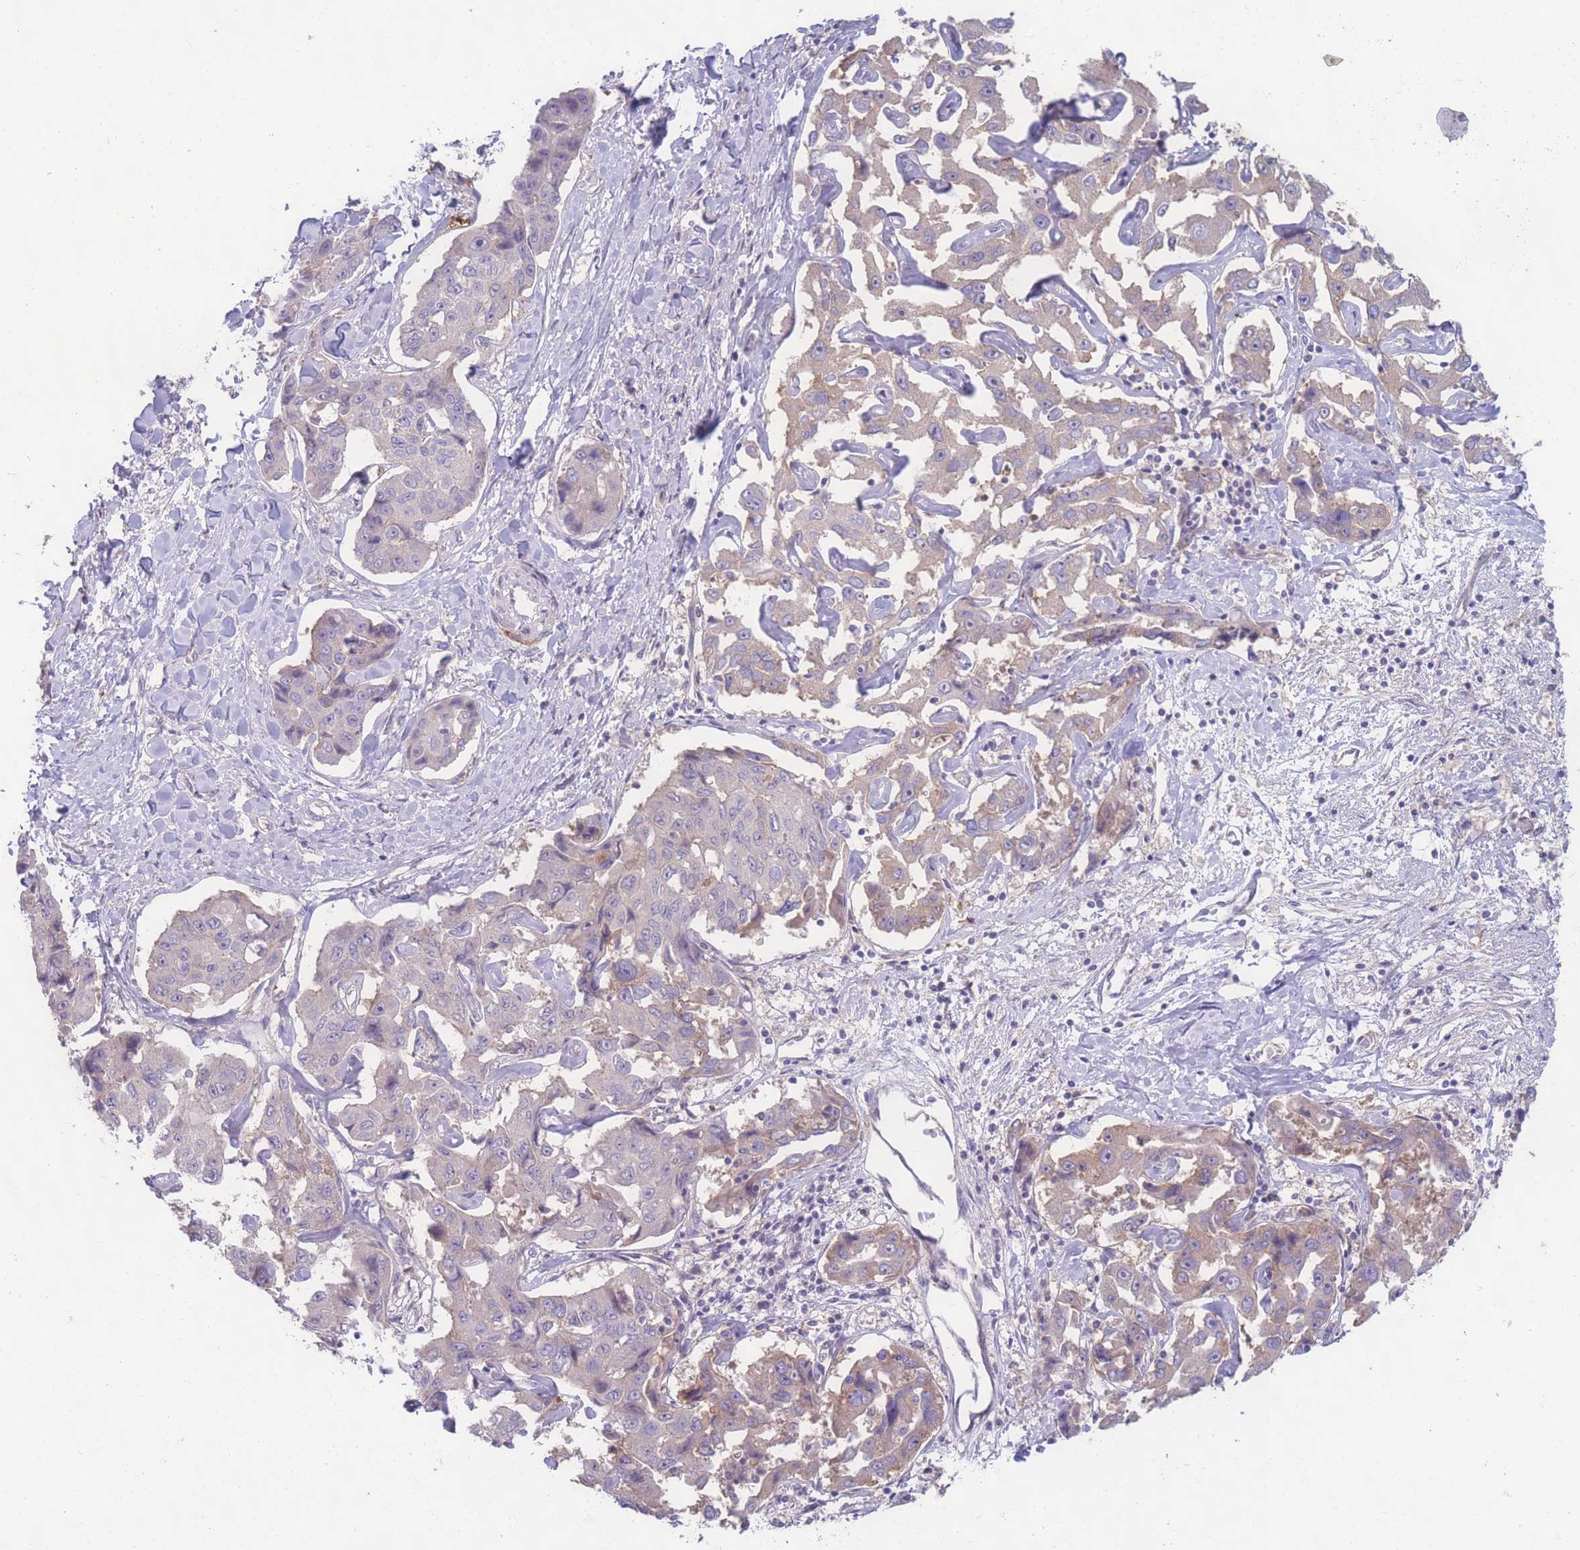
{"staining": {"intensity": "weak", "quantity": "<25%", "location": "cytoplasmic/membranous"}, "tissue": "liver cancer", "cell_type": "Tumor cells", "image_type": "cancer", "snomed": [{"axis": "morphology", "description": "Cholangiocarcinoma"}, {"axis": "topography", "description": "Liver"}], "caption": "Tumor cells show no significant expression in liver cancer.", "gene": "STEAP3", "patient": {"sex": "male", "age": 59}}